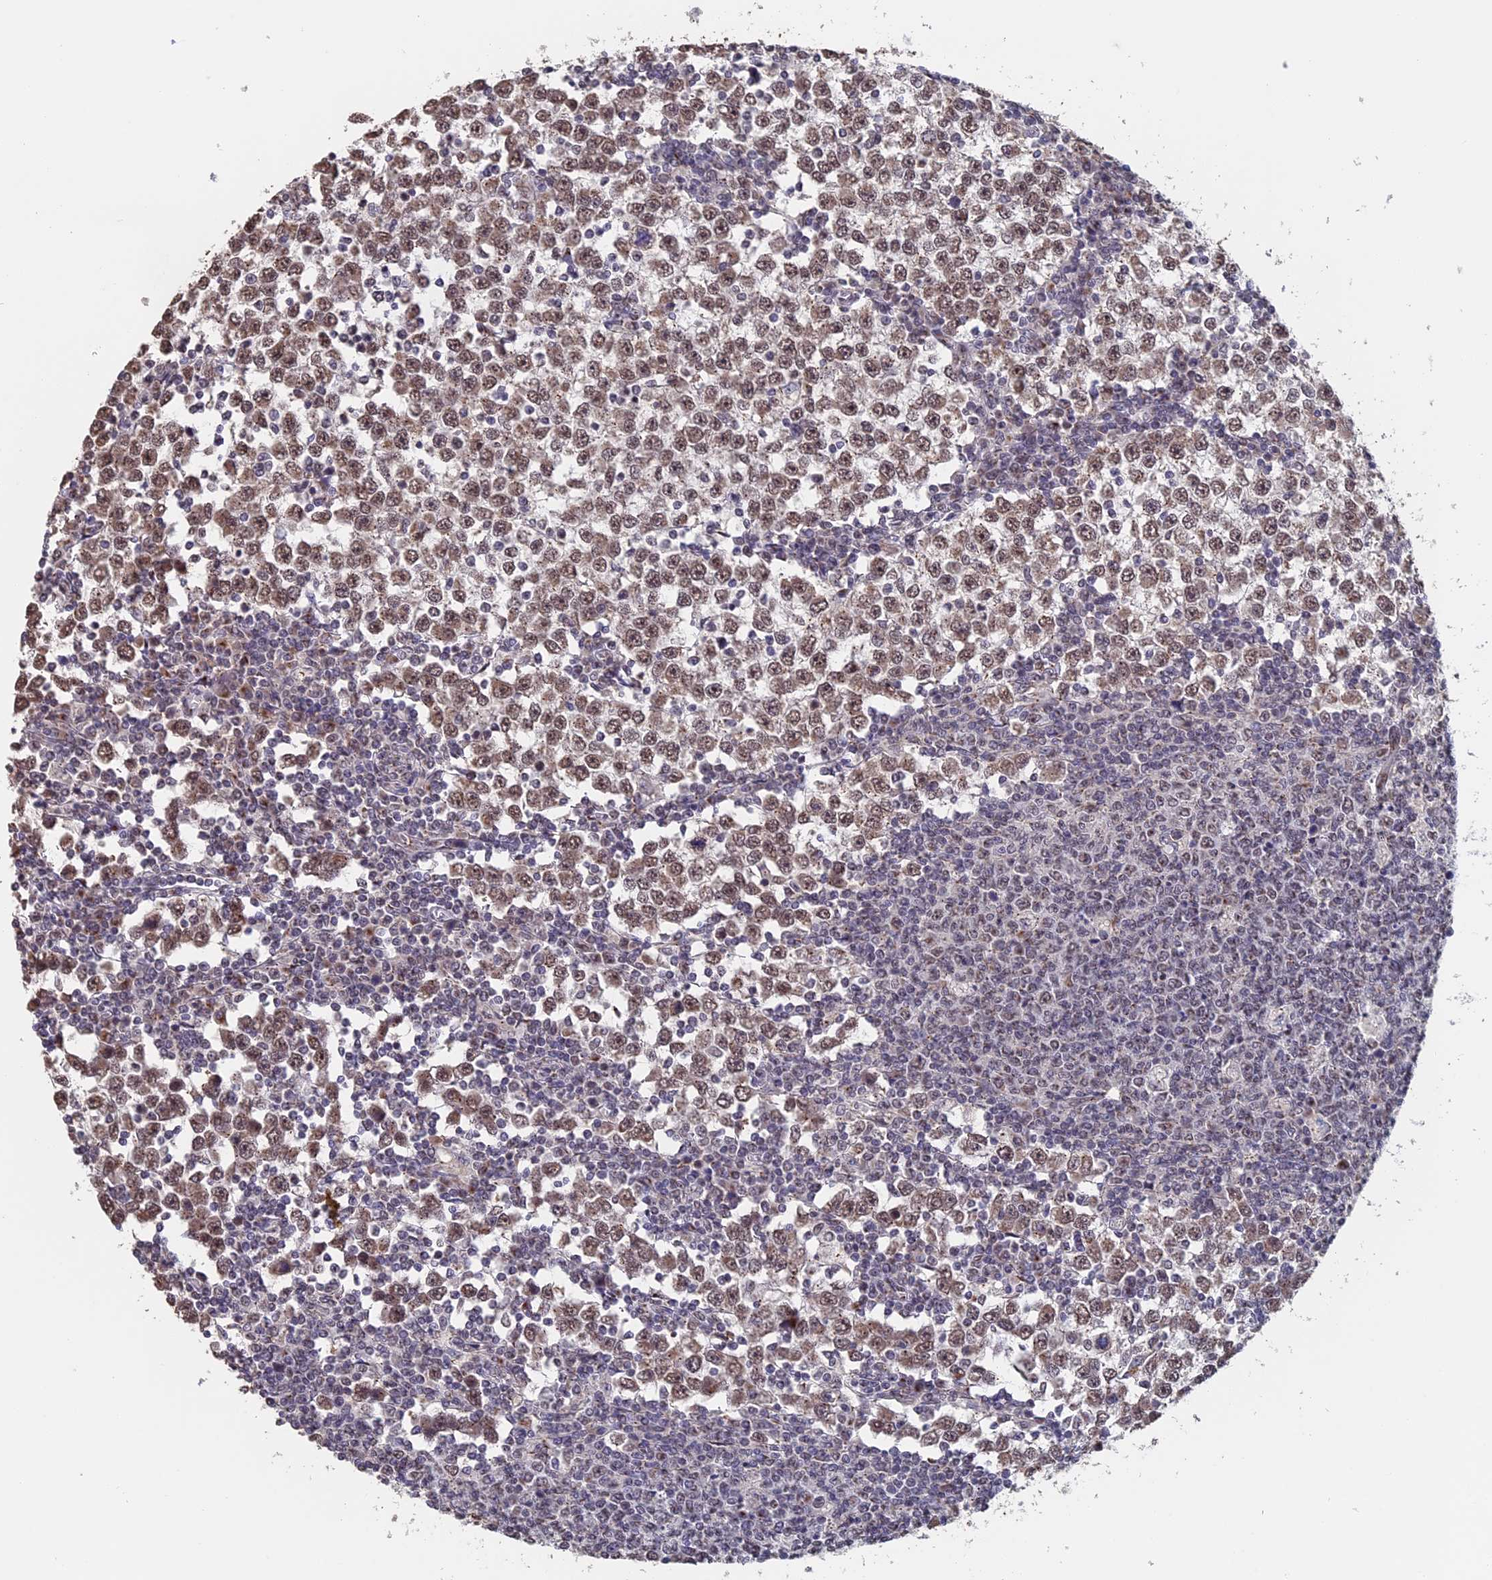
{"staining": {"intensity": "moderate", "quantity": ">75%", "location": "nuclear"}, "tissue": "testis cancer", "cell_type": "Tumor cells", "image_type": "cancer", "snomed": [{"axis": "morphology", "description": "Seminoma, NOS"}, {"axis": "topography", "description": "Testis"}], "caption": "IHC histopathology image of neoplastic tissue: seminoma (testis) stained using immunohistochemistry exhibits medium levels of moderate protein expression localized specifically in the nuclear of tumor cells, appearing as a nuclear brown color.", "gene": "PIGQ", "patient": {"sex": "male", "age": 65}}